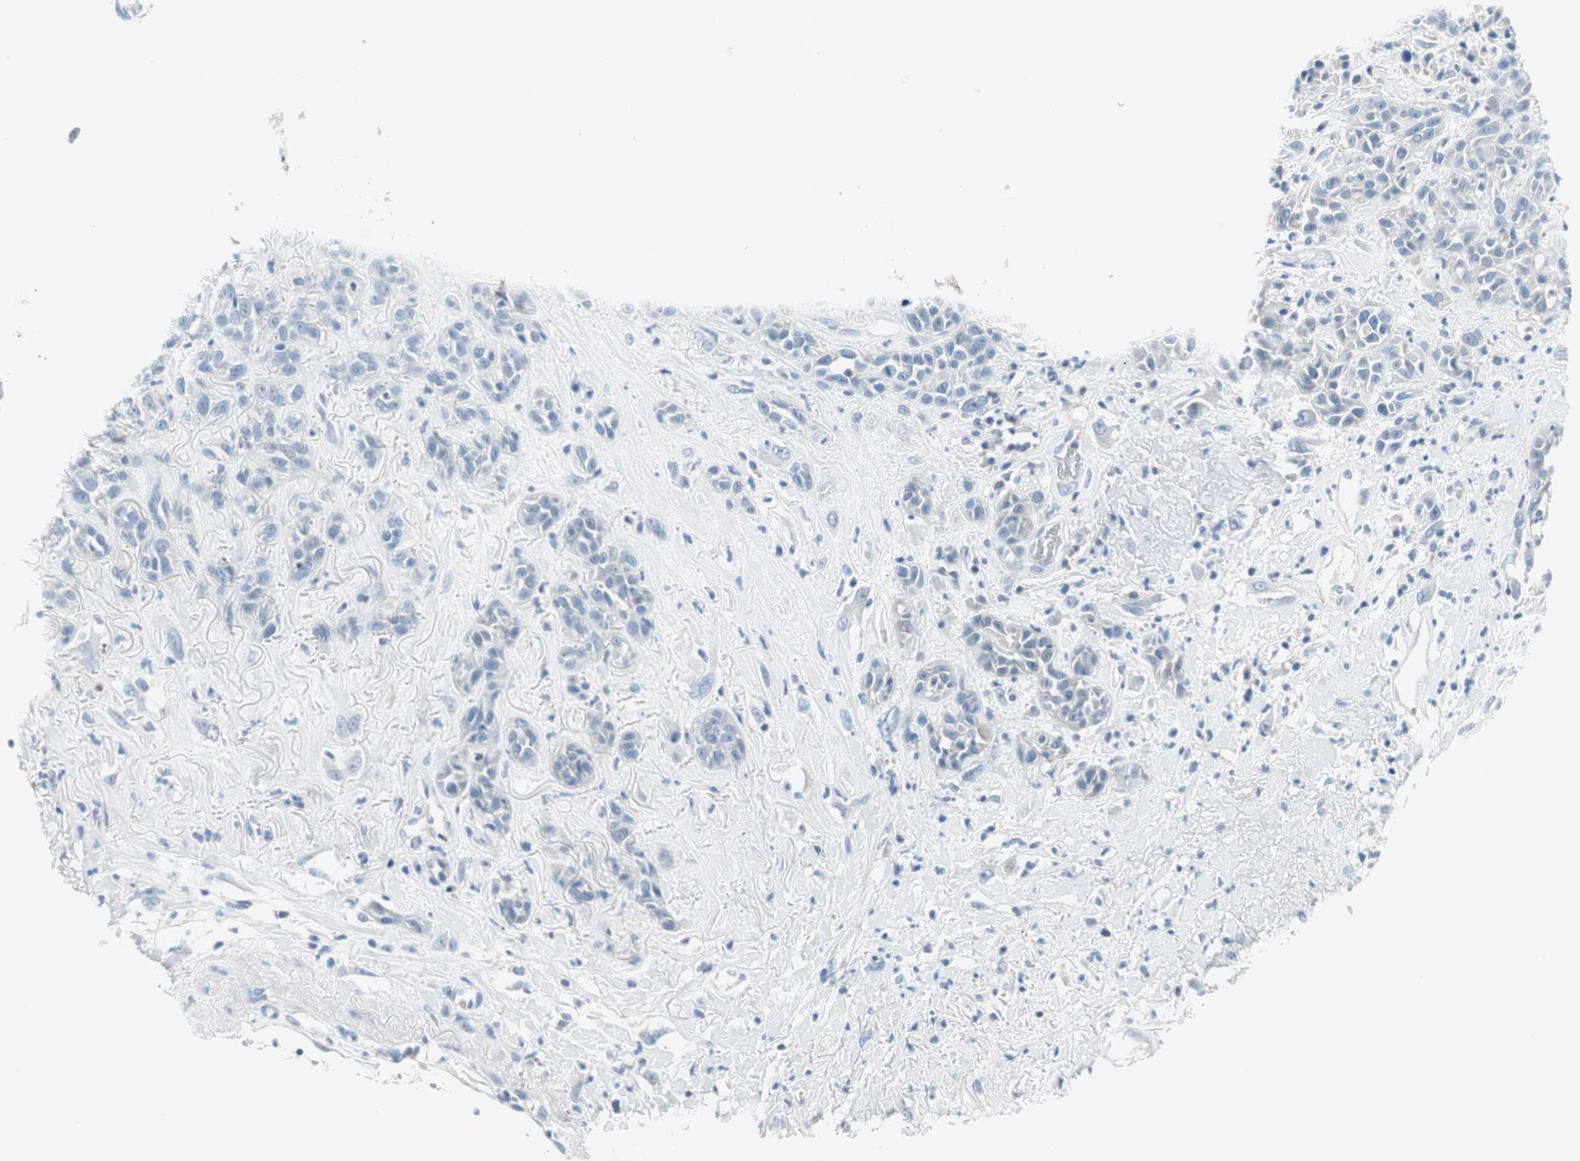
{"staining": {"intensity": "negative", "quantity": "none", "location": "none"}, "tissue": "head and neck cancer", "cell_type": "Tumor cells", "image_type": "cancer", "snomed": [{"axis": "morphology", "description": "Squamous cell carcinoma, NOS"}, {"axis": "topography", "description": "Head-Neck"}], "caption": "Photomicrograph shows no protein staining in tumor cells of head and neck cancer tissue.", "gene": "MSTO1", "patient": {"sex": "male", "age": 62}}